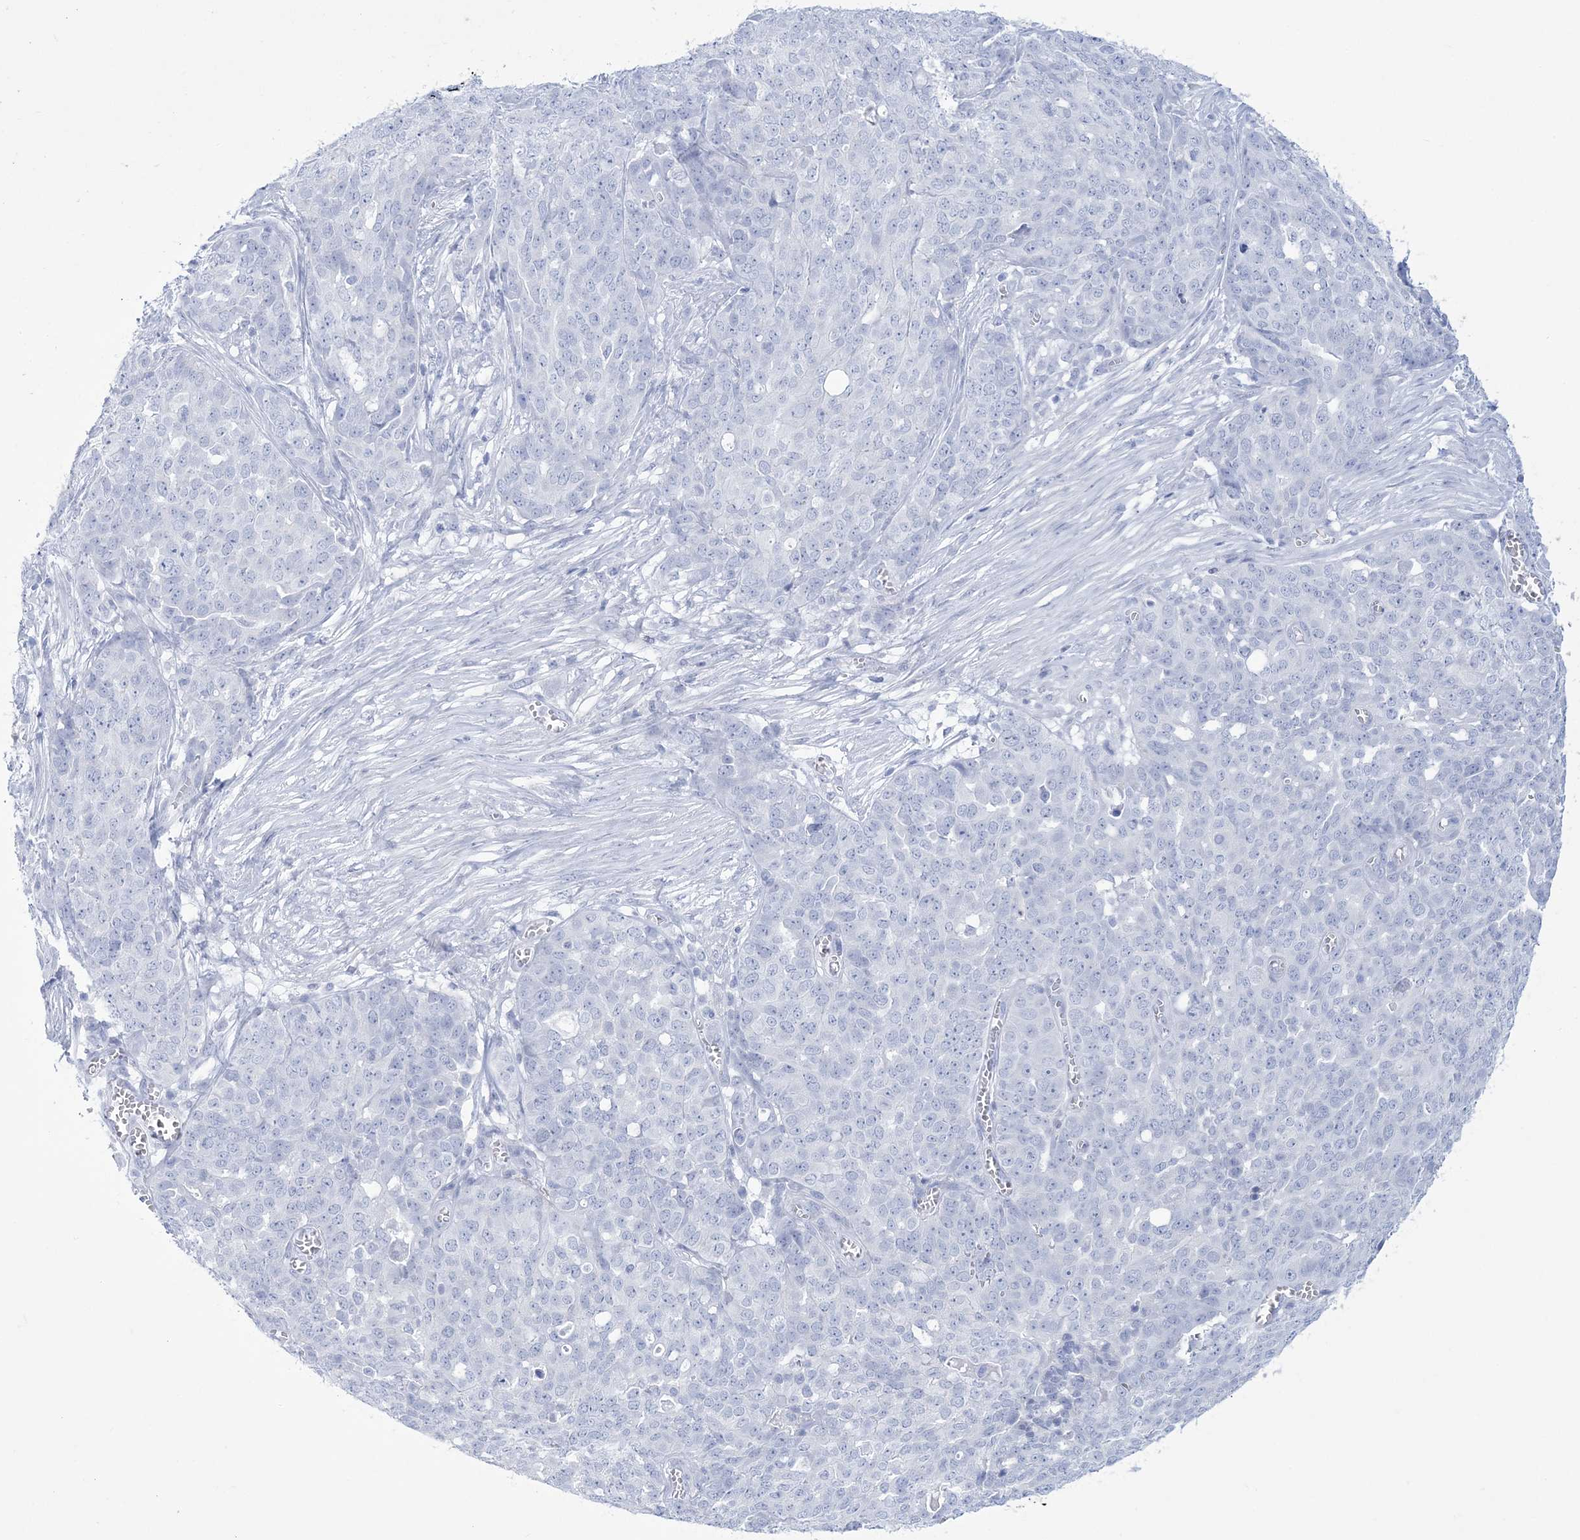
{"staining": {"intensity": "negative", "quantity": "none", "location": "none"}, "tissue": "ovarian cancer", "cell_type": "Tumor cells", "image_type": "cancer", "snomed": [{"axis": "morphology", "description": "Cystadenocarcinoma, serous, NOS"}, {"axis": "topography", "description": "Soft tissue"}, {"axis": "topography", "description": "Ovary"}], "caption": "A histopathology image of ovarian cancer (serous cystadenocarcinoma) stained for a protein reveals no brown staining in tumor cells.", "gene": "RBP2", "patient": {"sex": "female", "age": 57}}